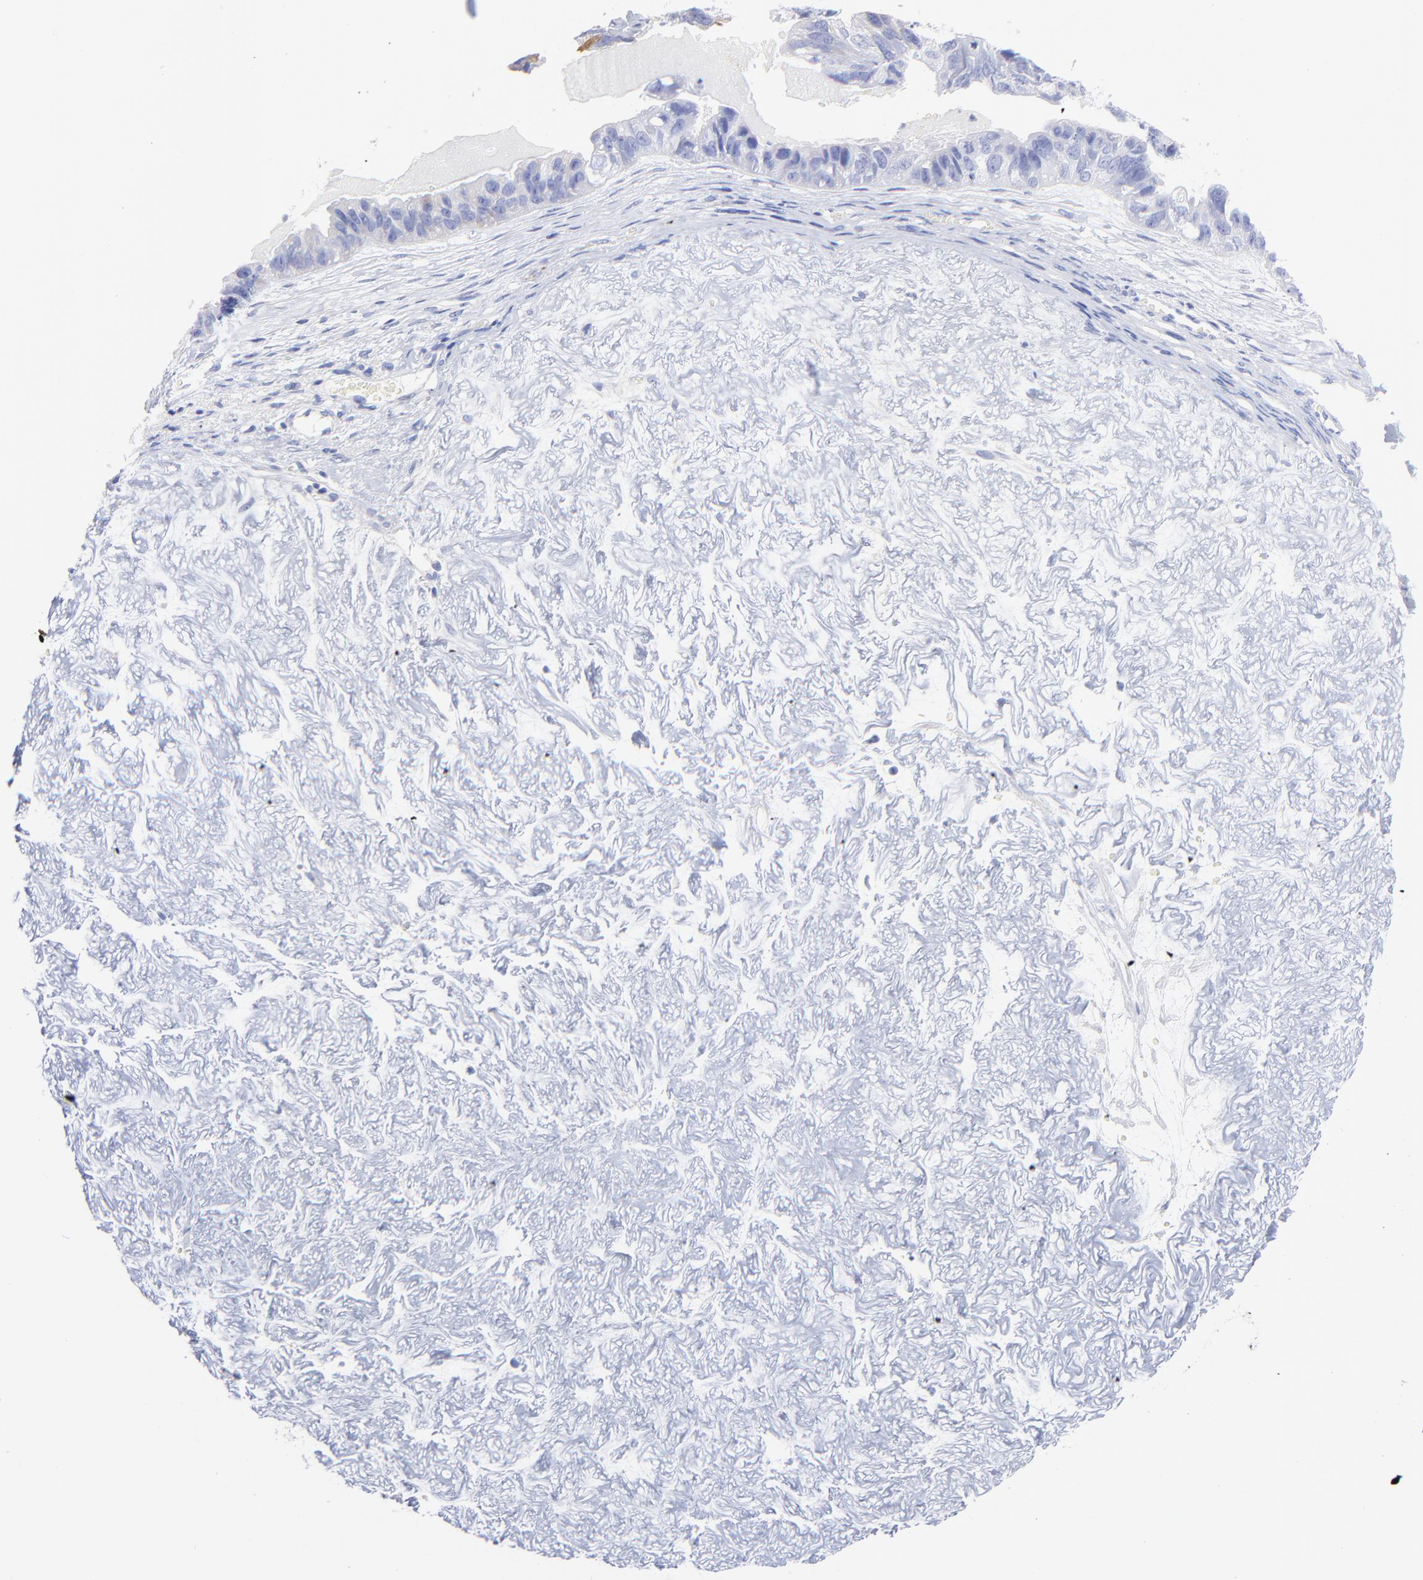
{"staining": {"intensity": "negative", "quantity": "none", "location": "none"}, "tissue": "ovarian cancer", "cell_type": "Tumor cells", "image_type": "cancer", "snomed": [{"axis": "morphology", "description": "Carcinoma, endometroid"}, {"axis": "topography", "description": "Ovary"}], "caption": "Protein analysis of ovarian endometroid carcinoma displays no significant staining in tumor cells.", "gene": "C1QTNF6", "patient": {"sex": "female", "age": 85}}